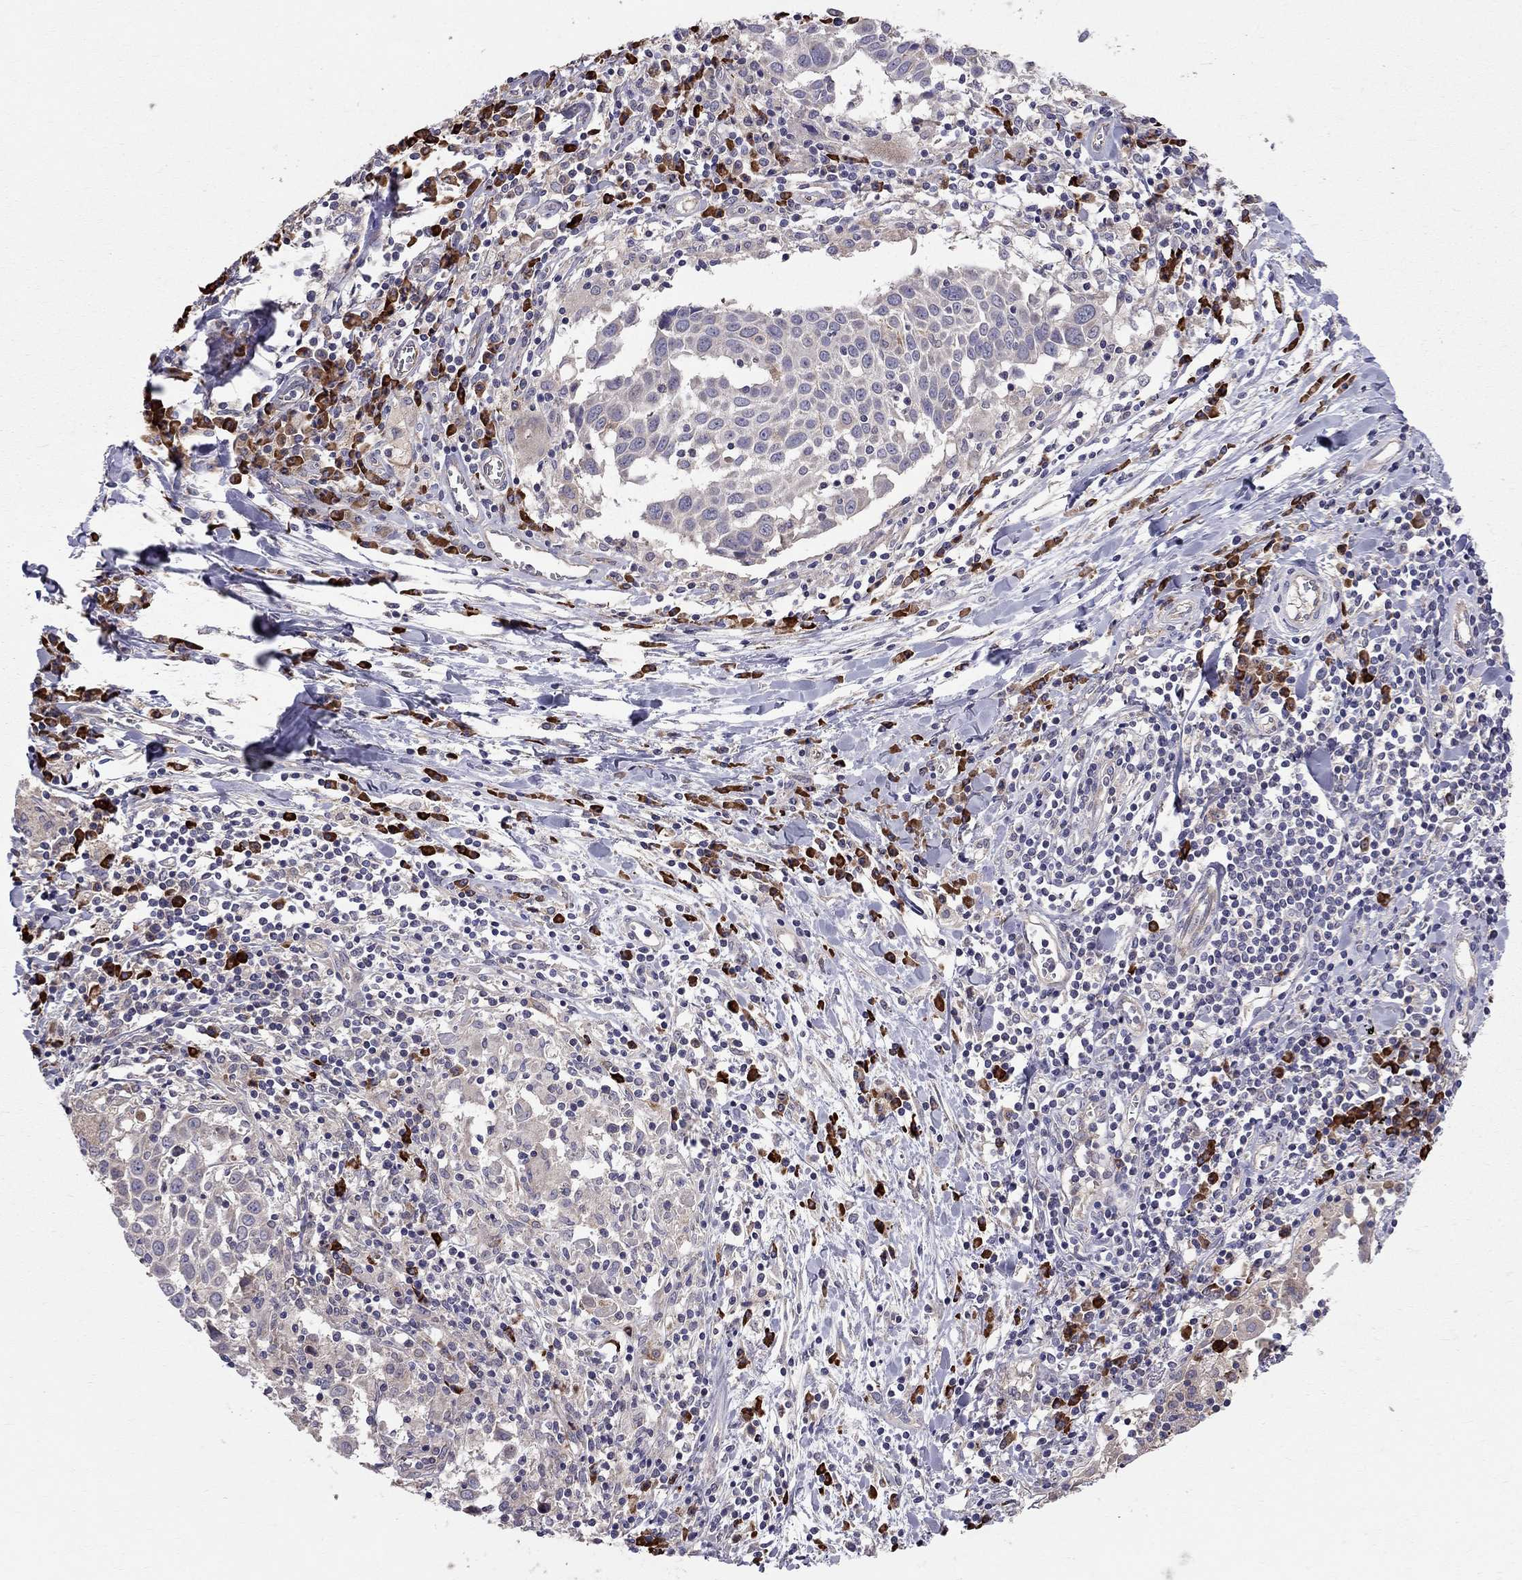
{"staining": {"intensity": "weak", "quantity": "<25%", "location": "cytoplasmic/membranous"}, "tissue": "lung cancer", "cell_type": "Tumor cells", "image_type": "cancer", "snomed": [{"axis": "morphology", "description": "Squamous cell carcinoma, NOS"}, {"axis": "topography", "description": "Lung"}], "caption": "High magnification brightfield microscopy of lung cancer (squamous cell carcinoma) stained with DAB (3,3'-diaminobenzidine) (brown) and counterstained with hematoxylin (blue): tumor cells show no significant expression. The staining is performed using DAB (3,3'-diaminobenzidine) brown chromogen with nuclei counter-stained in using hematoxylin.", "gene": "PIK3CG", "patient": {"sex": "male", "age": 57}}